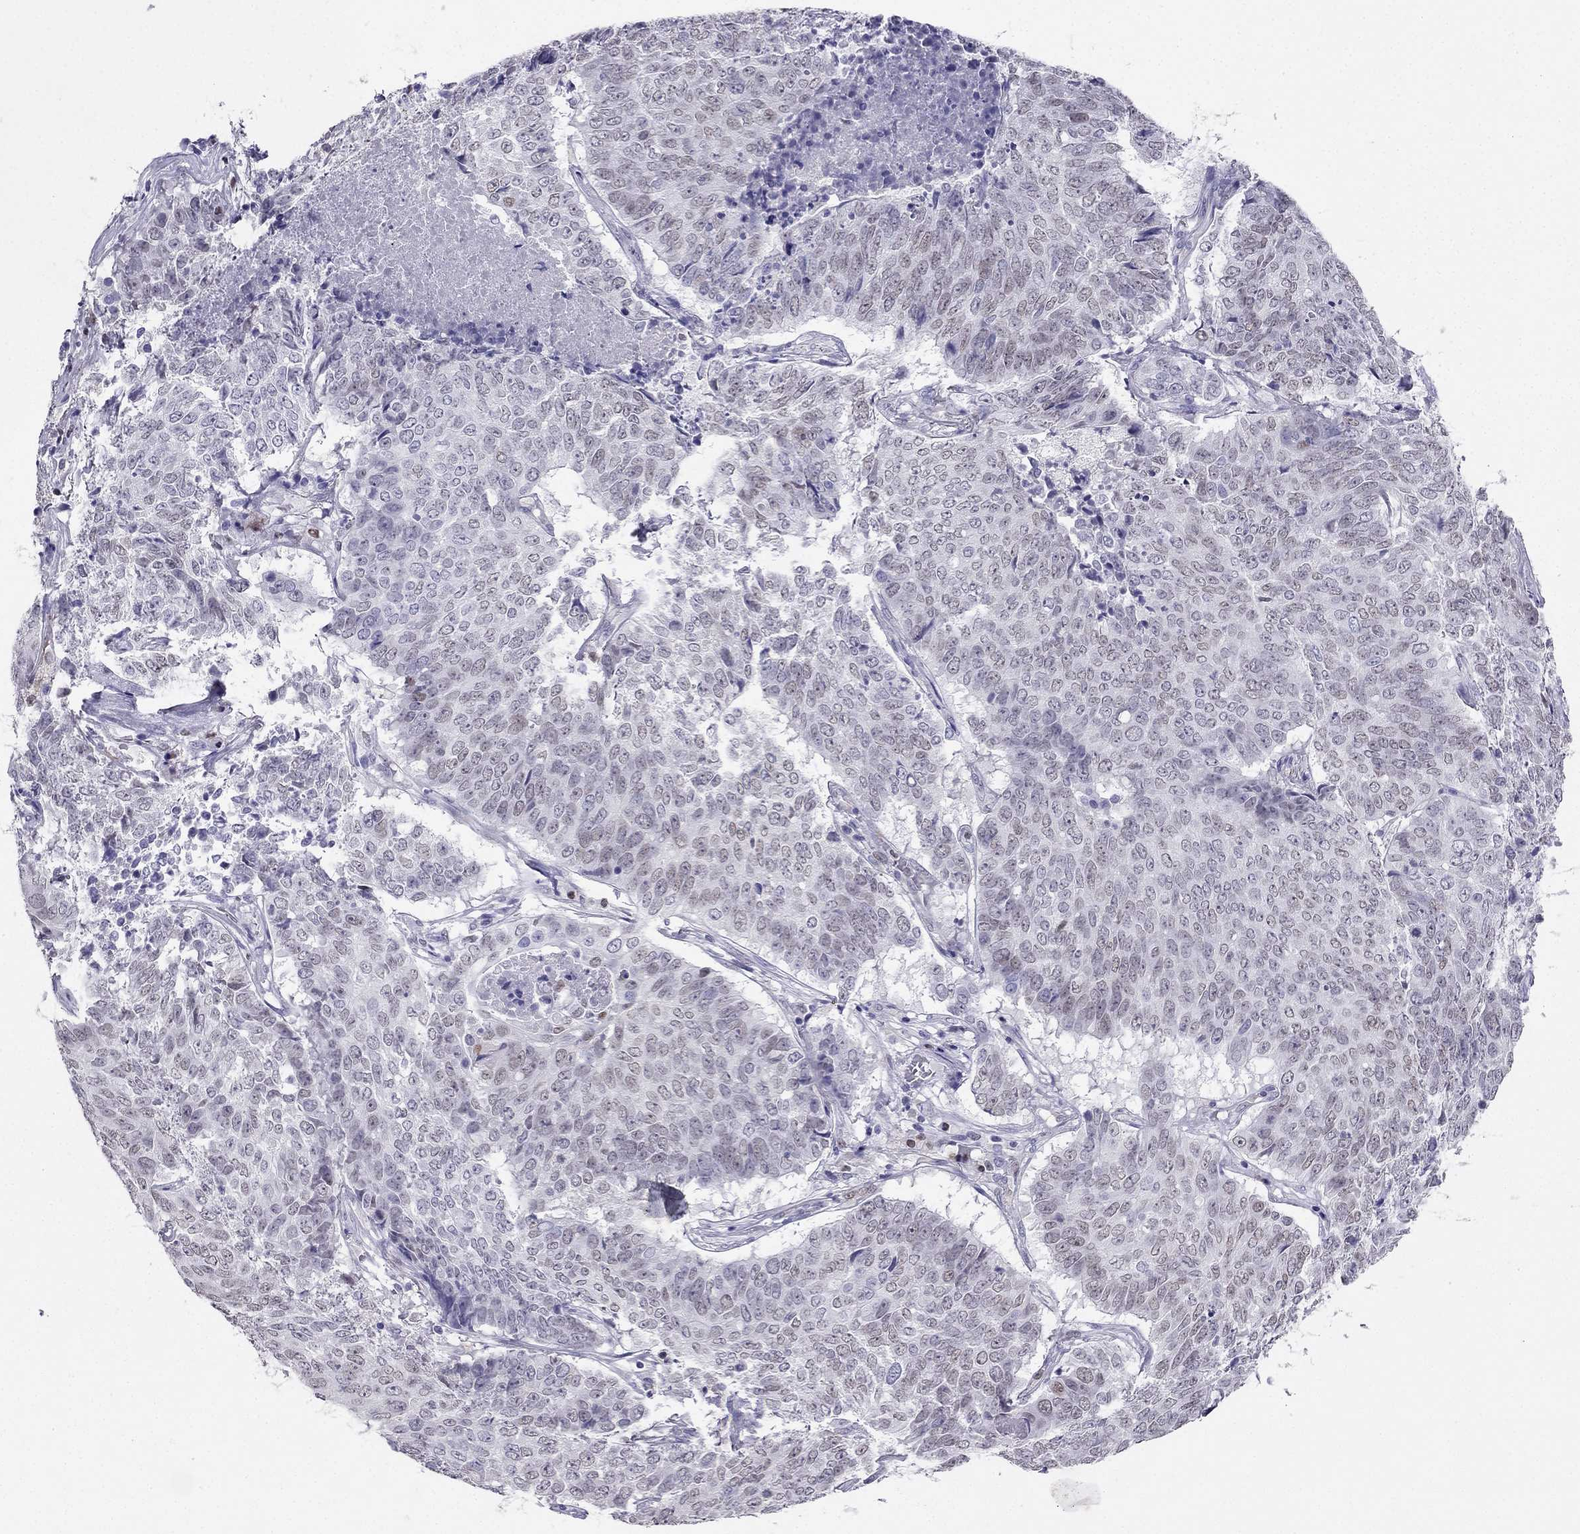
{"staining": {"intensity": "negative", "quantity": "none", "location": "none"}, "tissue": "lung cancer", "cell_type": "Tumor cells", "image_type": "cancer", "snomed": [{"axis": "morphology", "description": "Squamous cell carcinoma, NOS"}, {"axis": "topography", "description": "Lung"}], "caption": "Tumor cells show no significant protein positivity in lung cancer.", "gene": "ARID3A", "patient": {"sex": "male", "age": 64}}